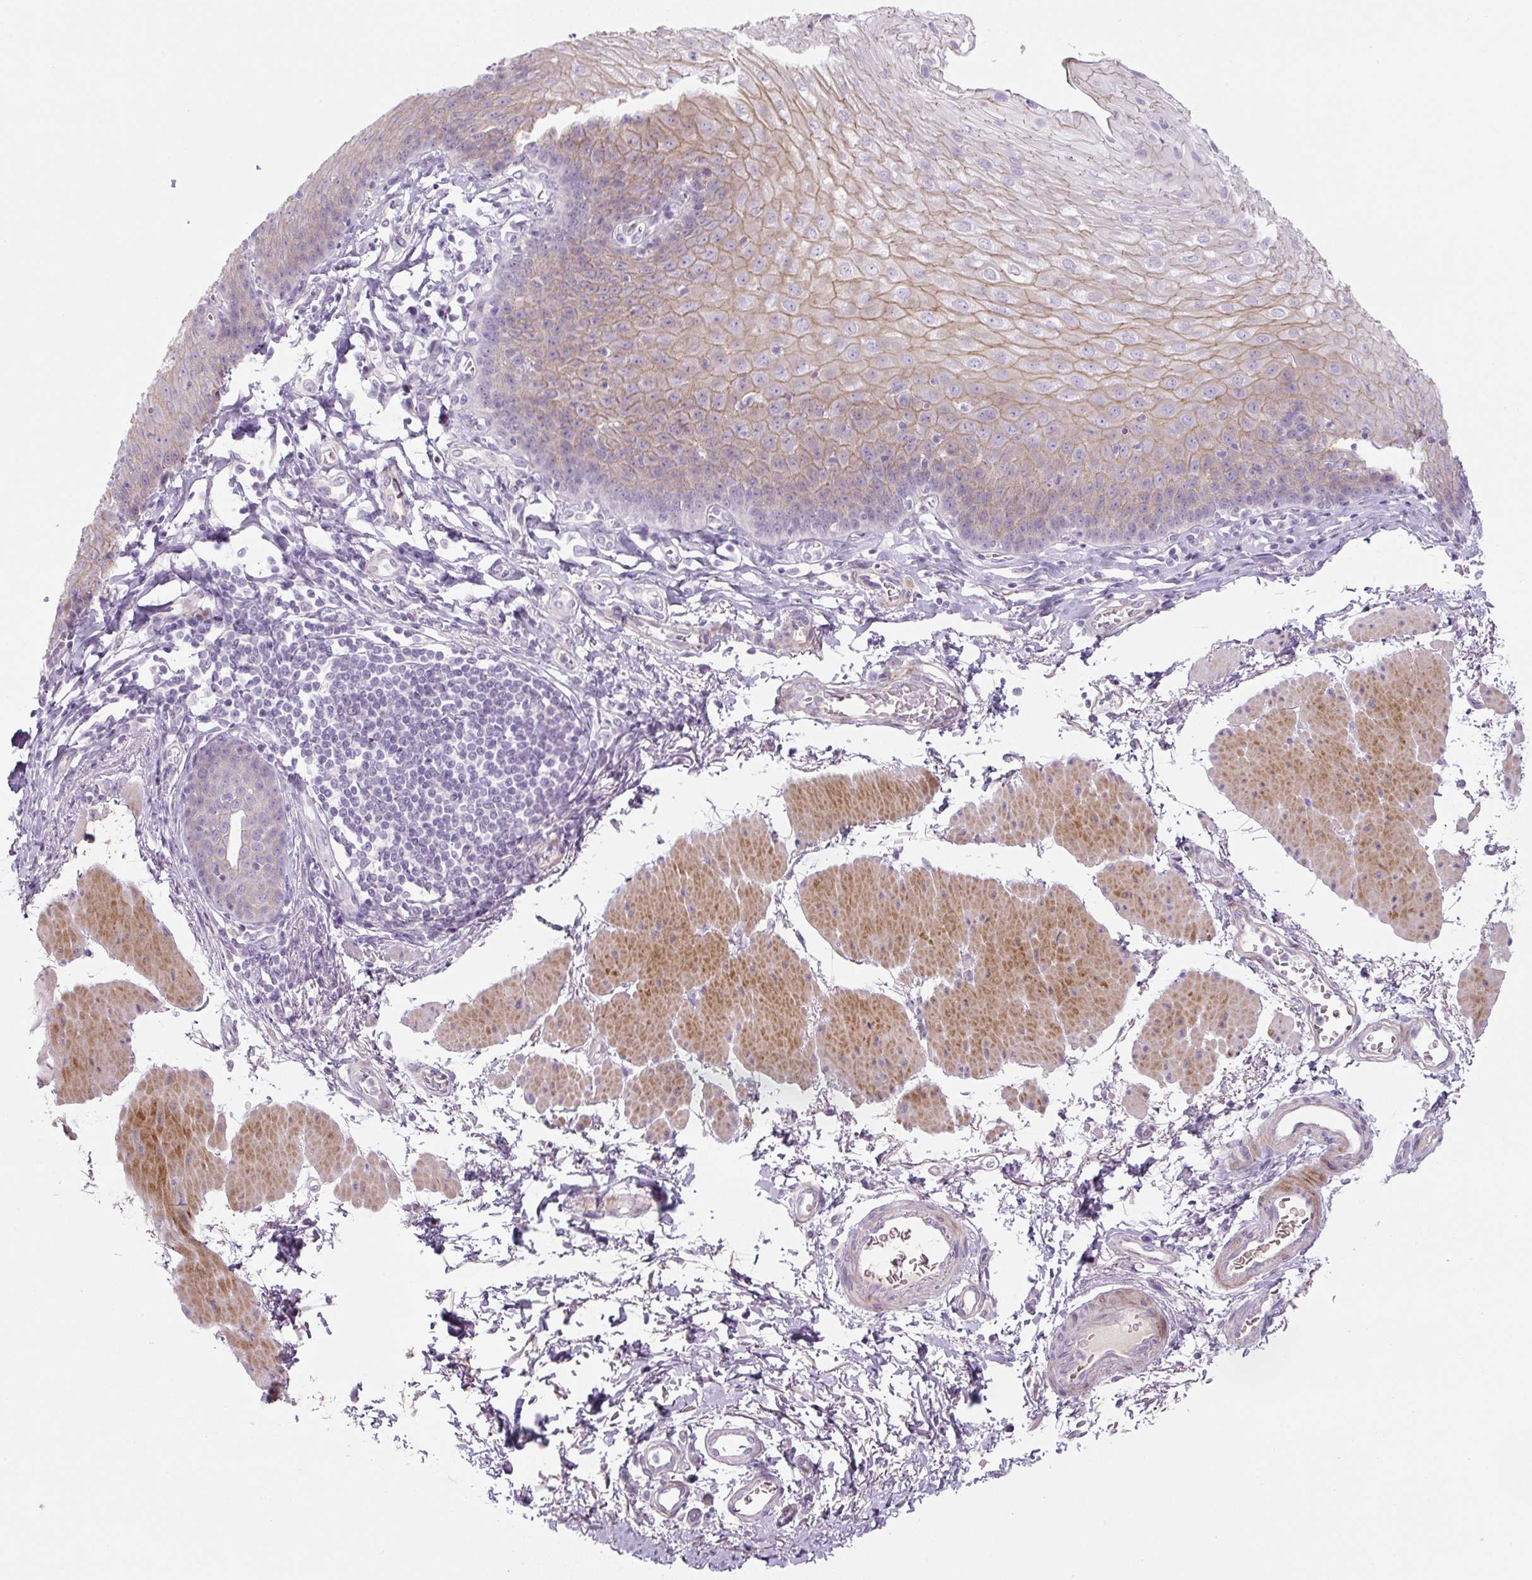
{"staining": {"intensity": "moderate", "quantity": "<25%", "location": "cytoplasmic/membranous,nuclear"}, "tissue": "esophagus", "cell_type": "Squamous epithelial cells", "image_type": "normal", "snomed": [{"axis": "morphology", "description": "Normal tissue, NOS"}, {"axis": "topography", "description": "Esophagus"}], "caption": "Squamous epithelial cells reveal moderate cytoplasmic/membranous,nuclear staining in about <25% of cells in normal esophagus.", "gene": "PRM1", "patient": {"sex": "female", "age": 81}}